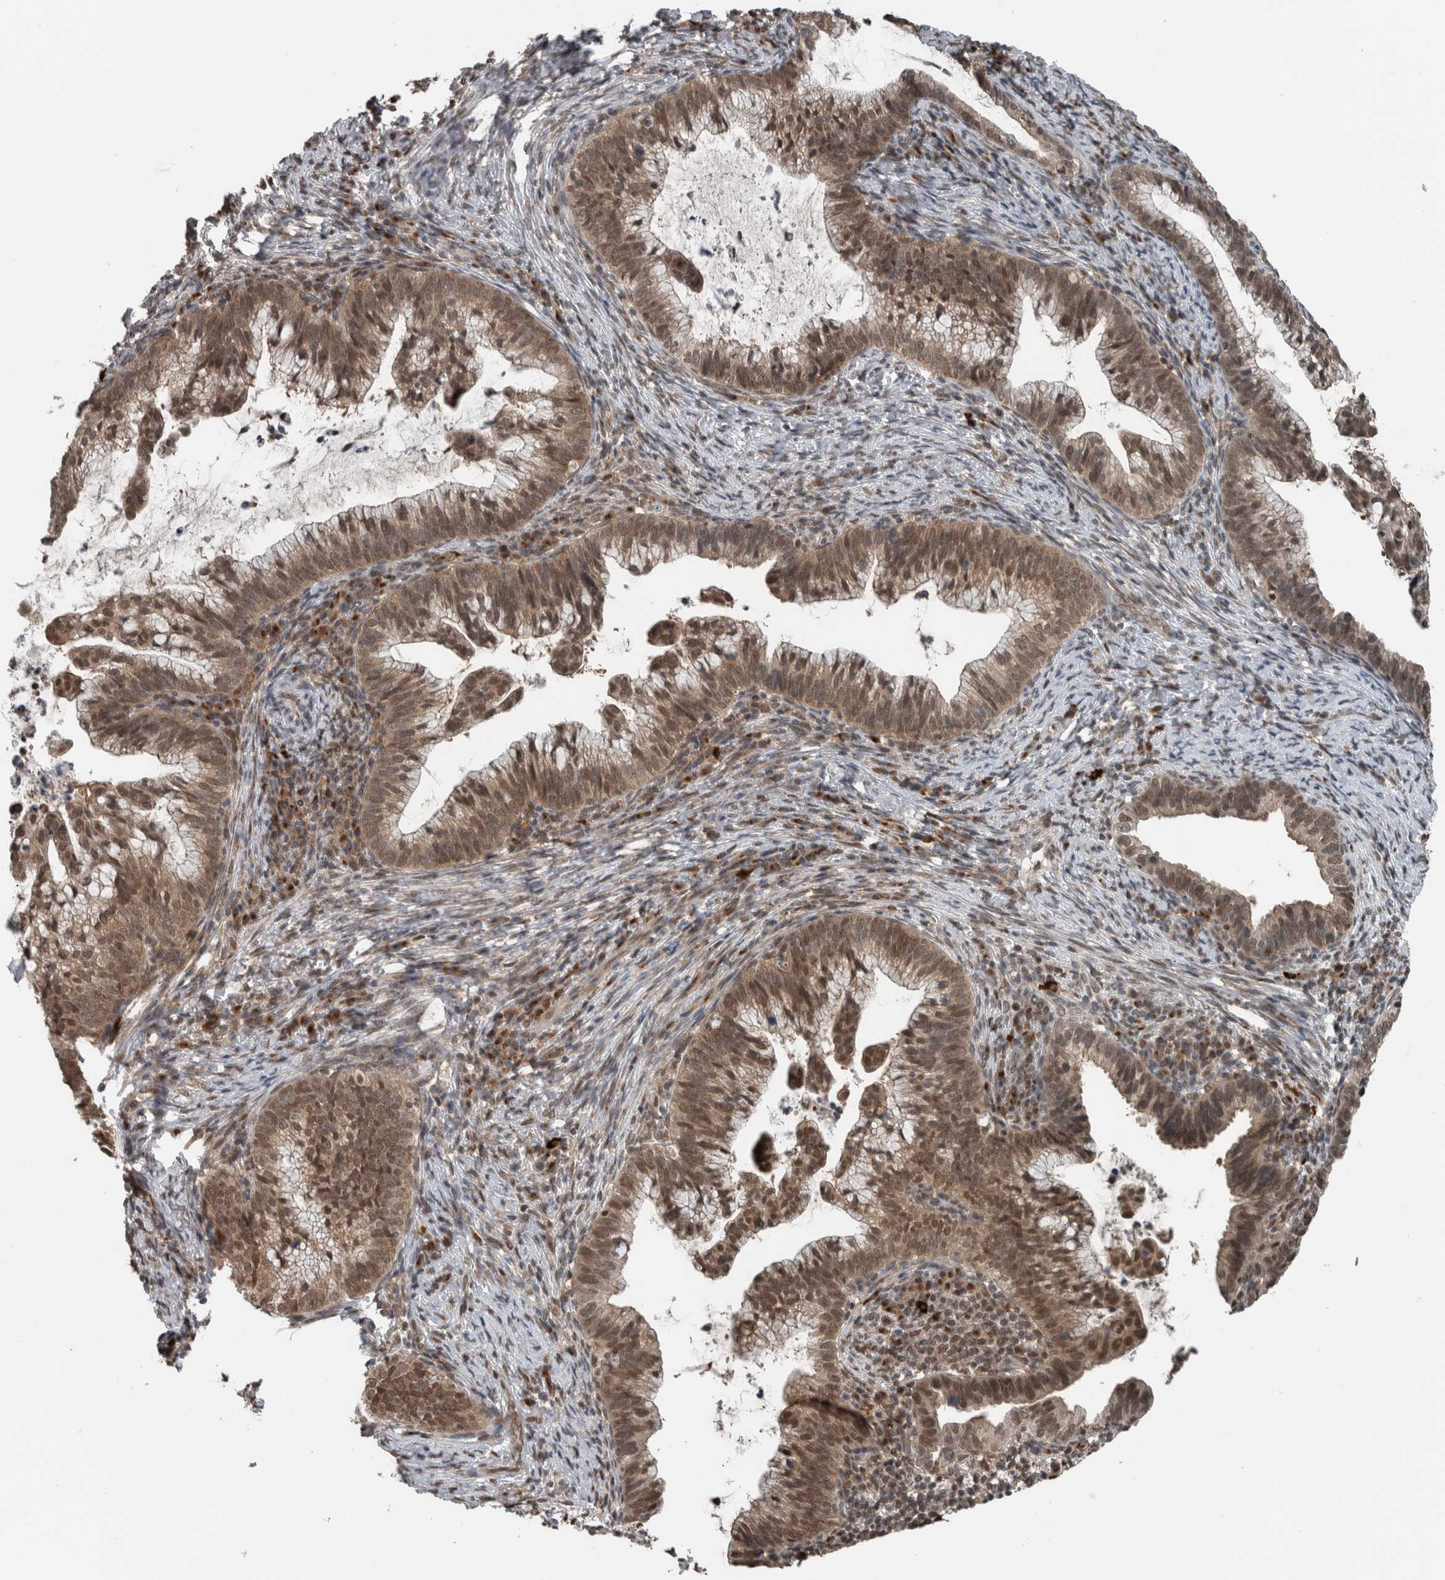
{"staining": {"intensity": "moderate", "quantity": ">75%", "location": "cytoplasmic/membranous,nuclear"}, "tissue": "cervical cancer", "cell_type": "Tumor cells", "image_type": "cancer", "snomed": [{"axis": "morphology", "description": "Adenocarcinoma, NOS"}, {"axis": "topography", "description": "Cervix"}], "caption": "Protein analysis of cervical cancer tissue exhibits moderate cytoplasmic/membranous and nuclear staining in approximately >75% of tumor cells.", "gene": "SPAG7", "patient": {"sex": "female", "age": 36}}